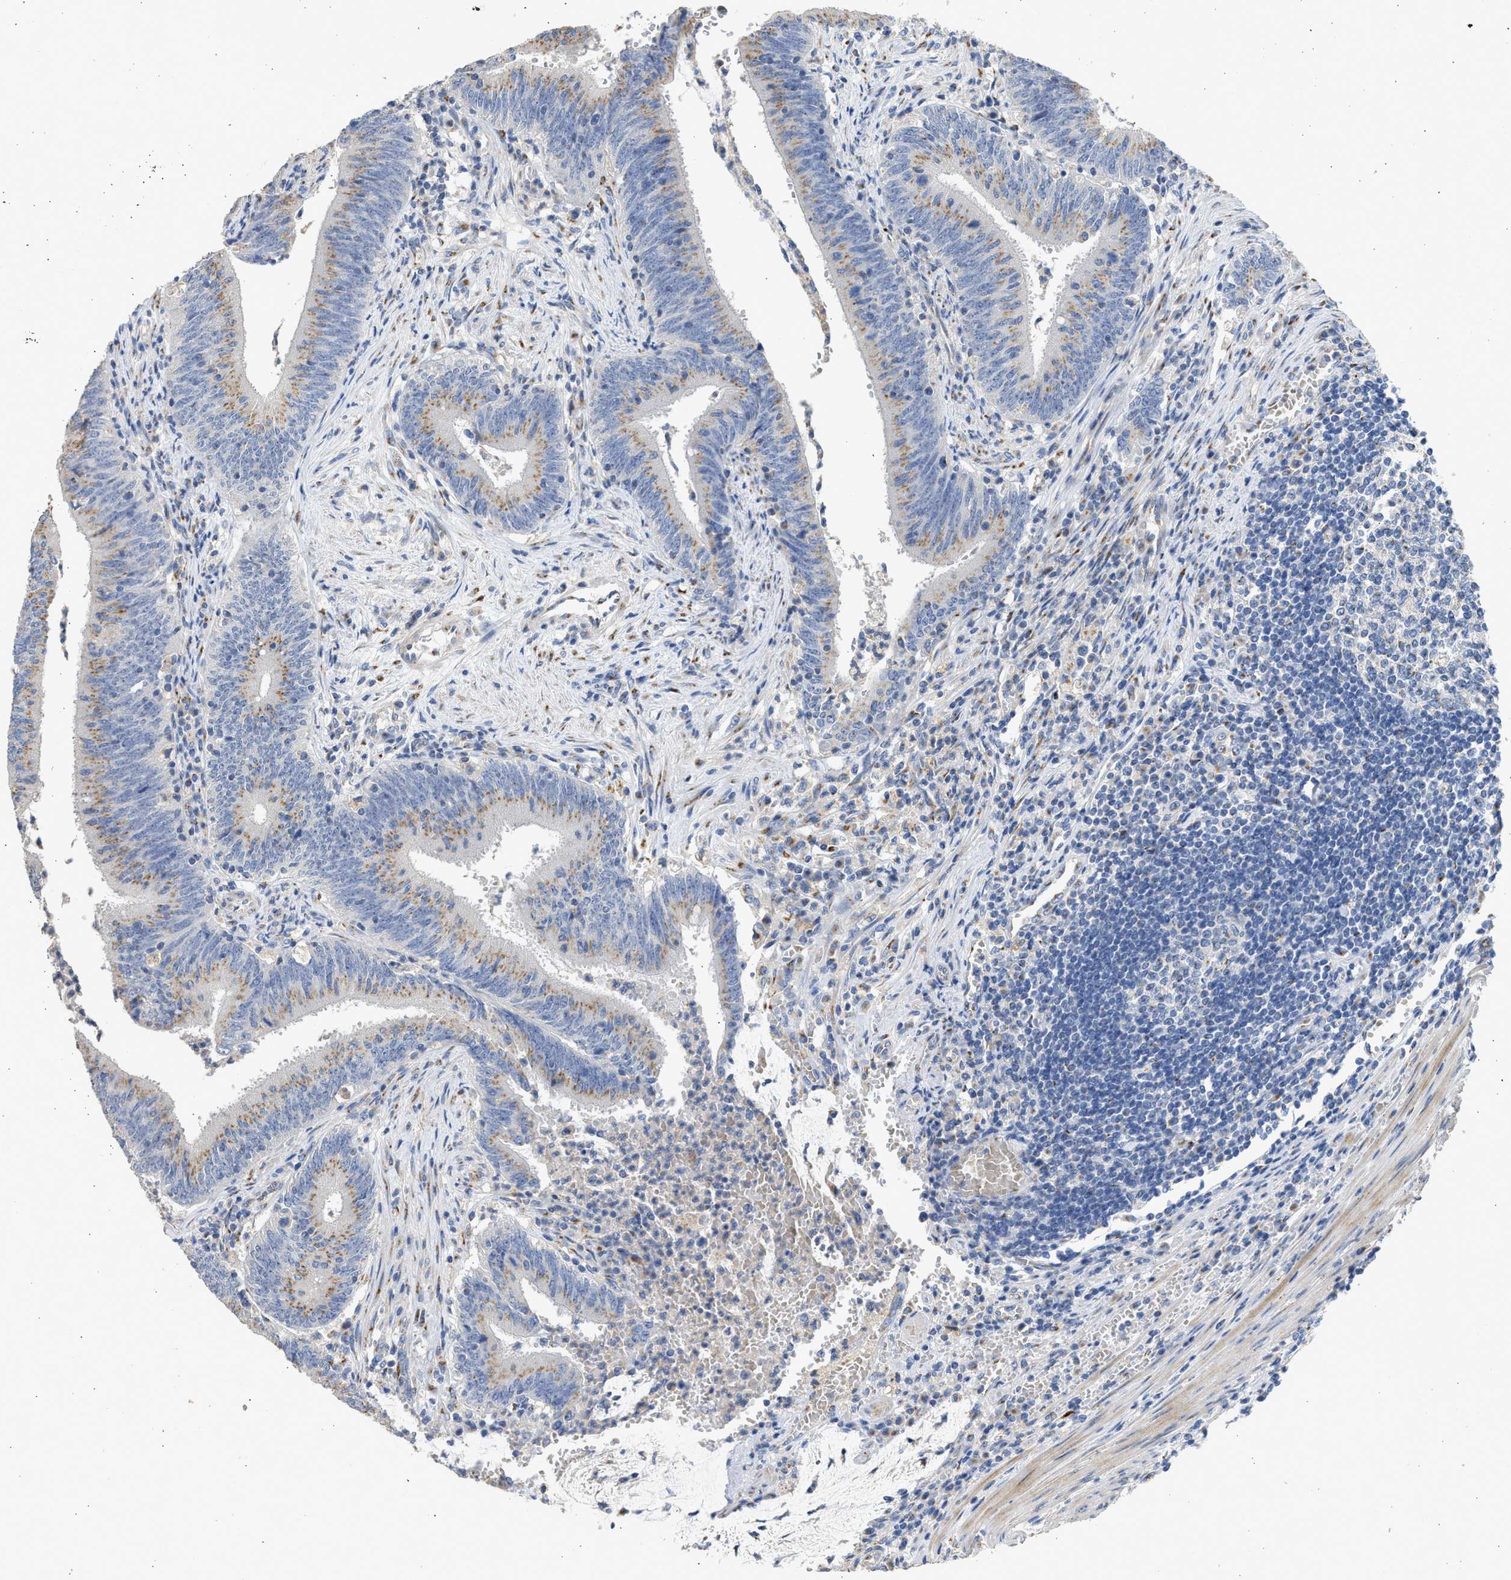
{"staining": {"intensity": "moderate", "quantity": "25%-75%", "location": "cytoplasmic/membranous"}, "tissue": "colorectal cancer", "cell_type": "Tumor cells", "image_type": "cancer", "snomed": [{"axis": "morphology", "description": "Normal tissue, NOS"}, {"axis": "morphology", "description": "Adenocarcinoma, NOS"}, {"axis": "topography", "description": "Rectum"}], "caption": "Colorectal cancer was stained to show a protein in brown. There is medium levels of moderate cytoplasmic/membranous staining in about 25%-75% of tumor cells. The staining is performed using DAB brown chromogen to label protein expression. The nuclei are counter-stained blue using hematoxylin.", "gene": "IPO8", "patient": {"sex": "female", "age": 66}}